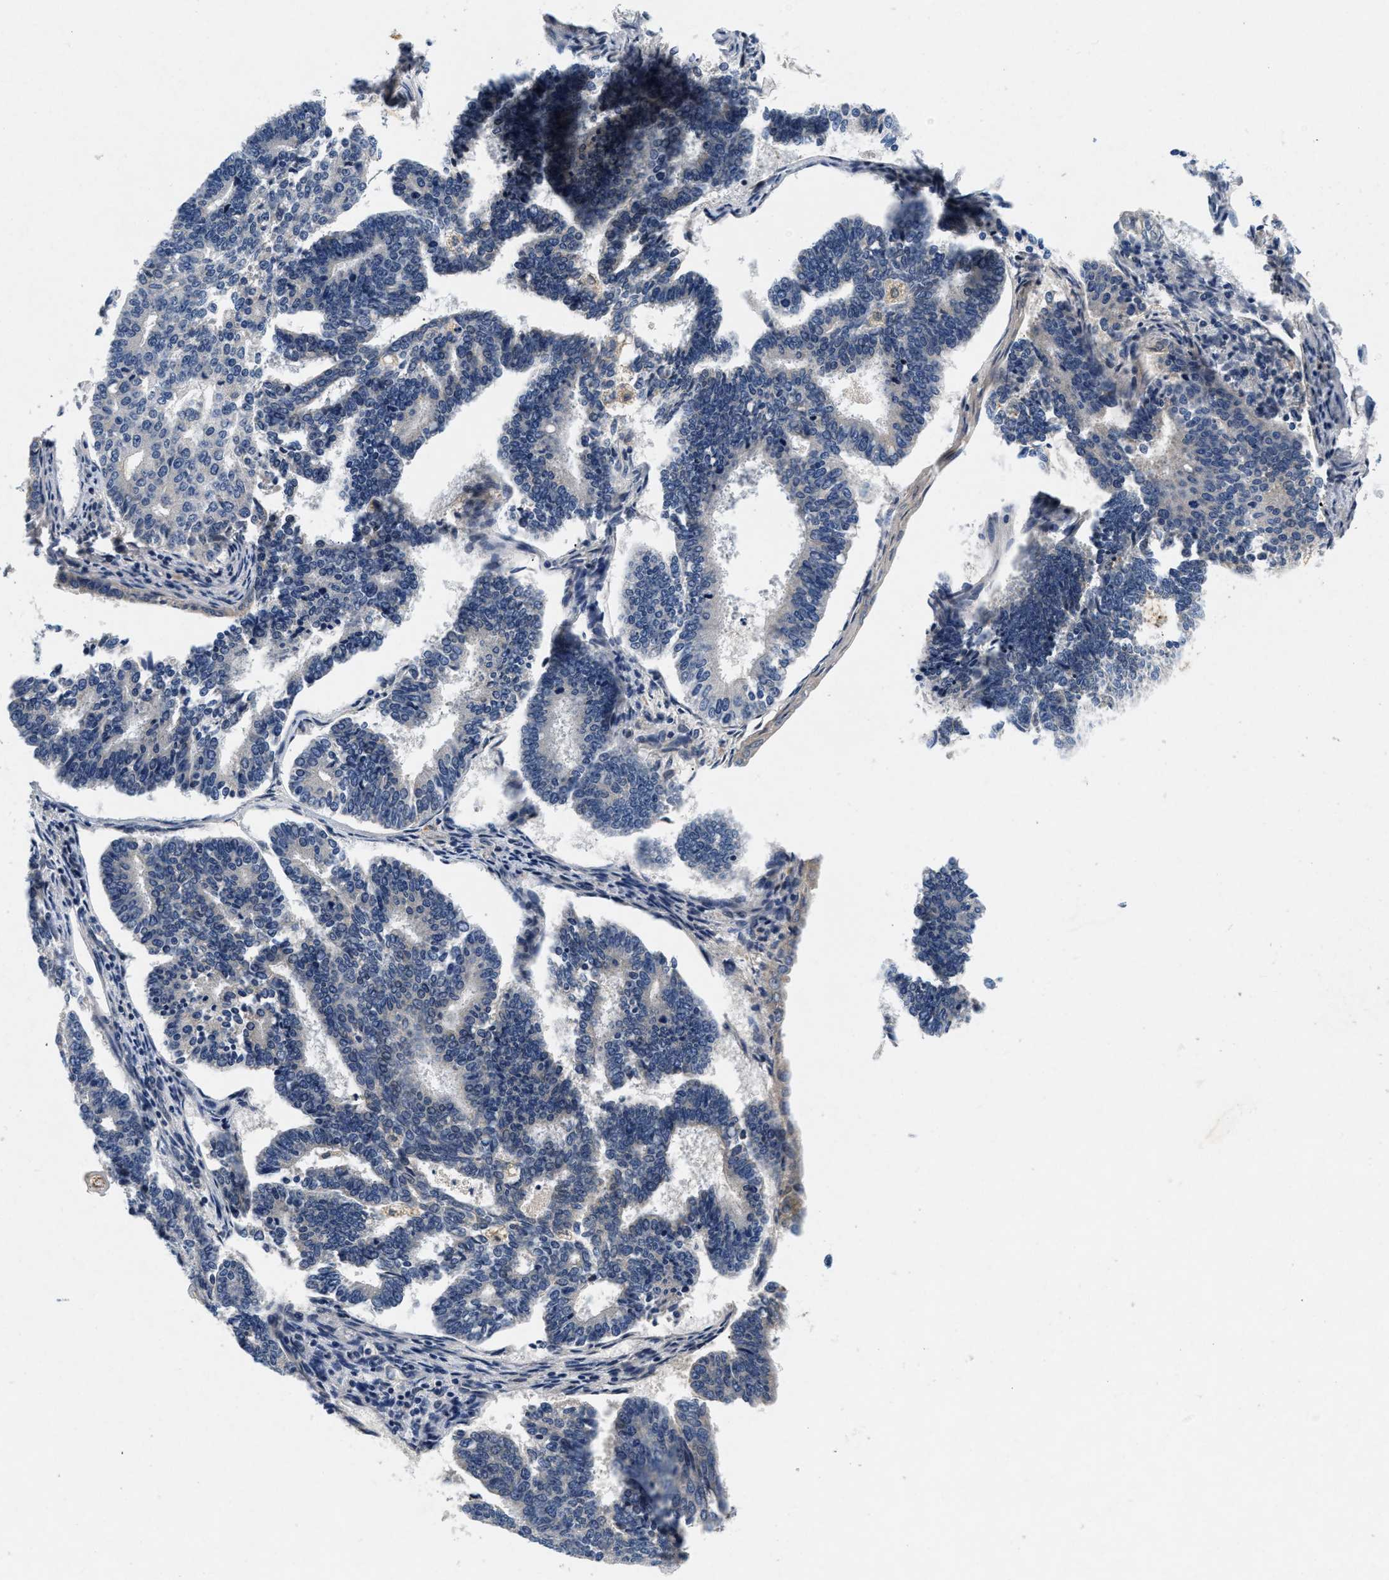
{"staining": {"intensity": "negative", "quantity": "none", "location": "none"}, "tissue": "endometrial cancer", "cell_type": "Tumor cells", "image_type": "cancer", "snomed": [{"axis": "morphology", "description": "Adenocarcinoma, NOS"}, {"axis": "topography", "description": "Endometrium"}], "caption": "Tumor cells are negative for brown protein staining in endometrial adenocarcinoma.", "gene": "PDP1", "patient": {"sex": "female", "age": 70}}